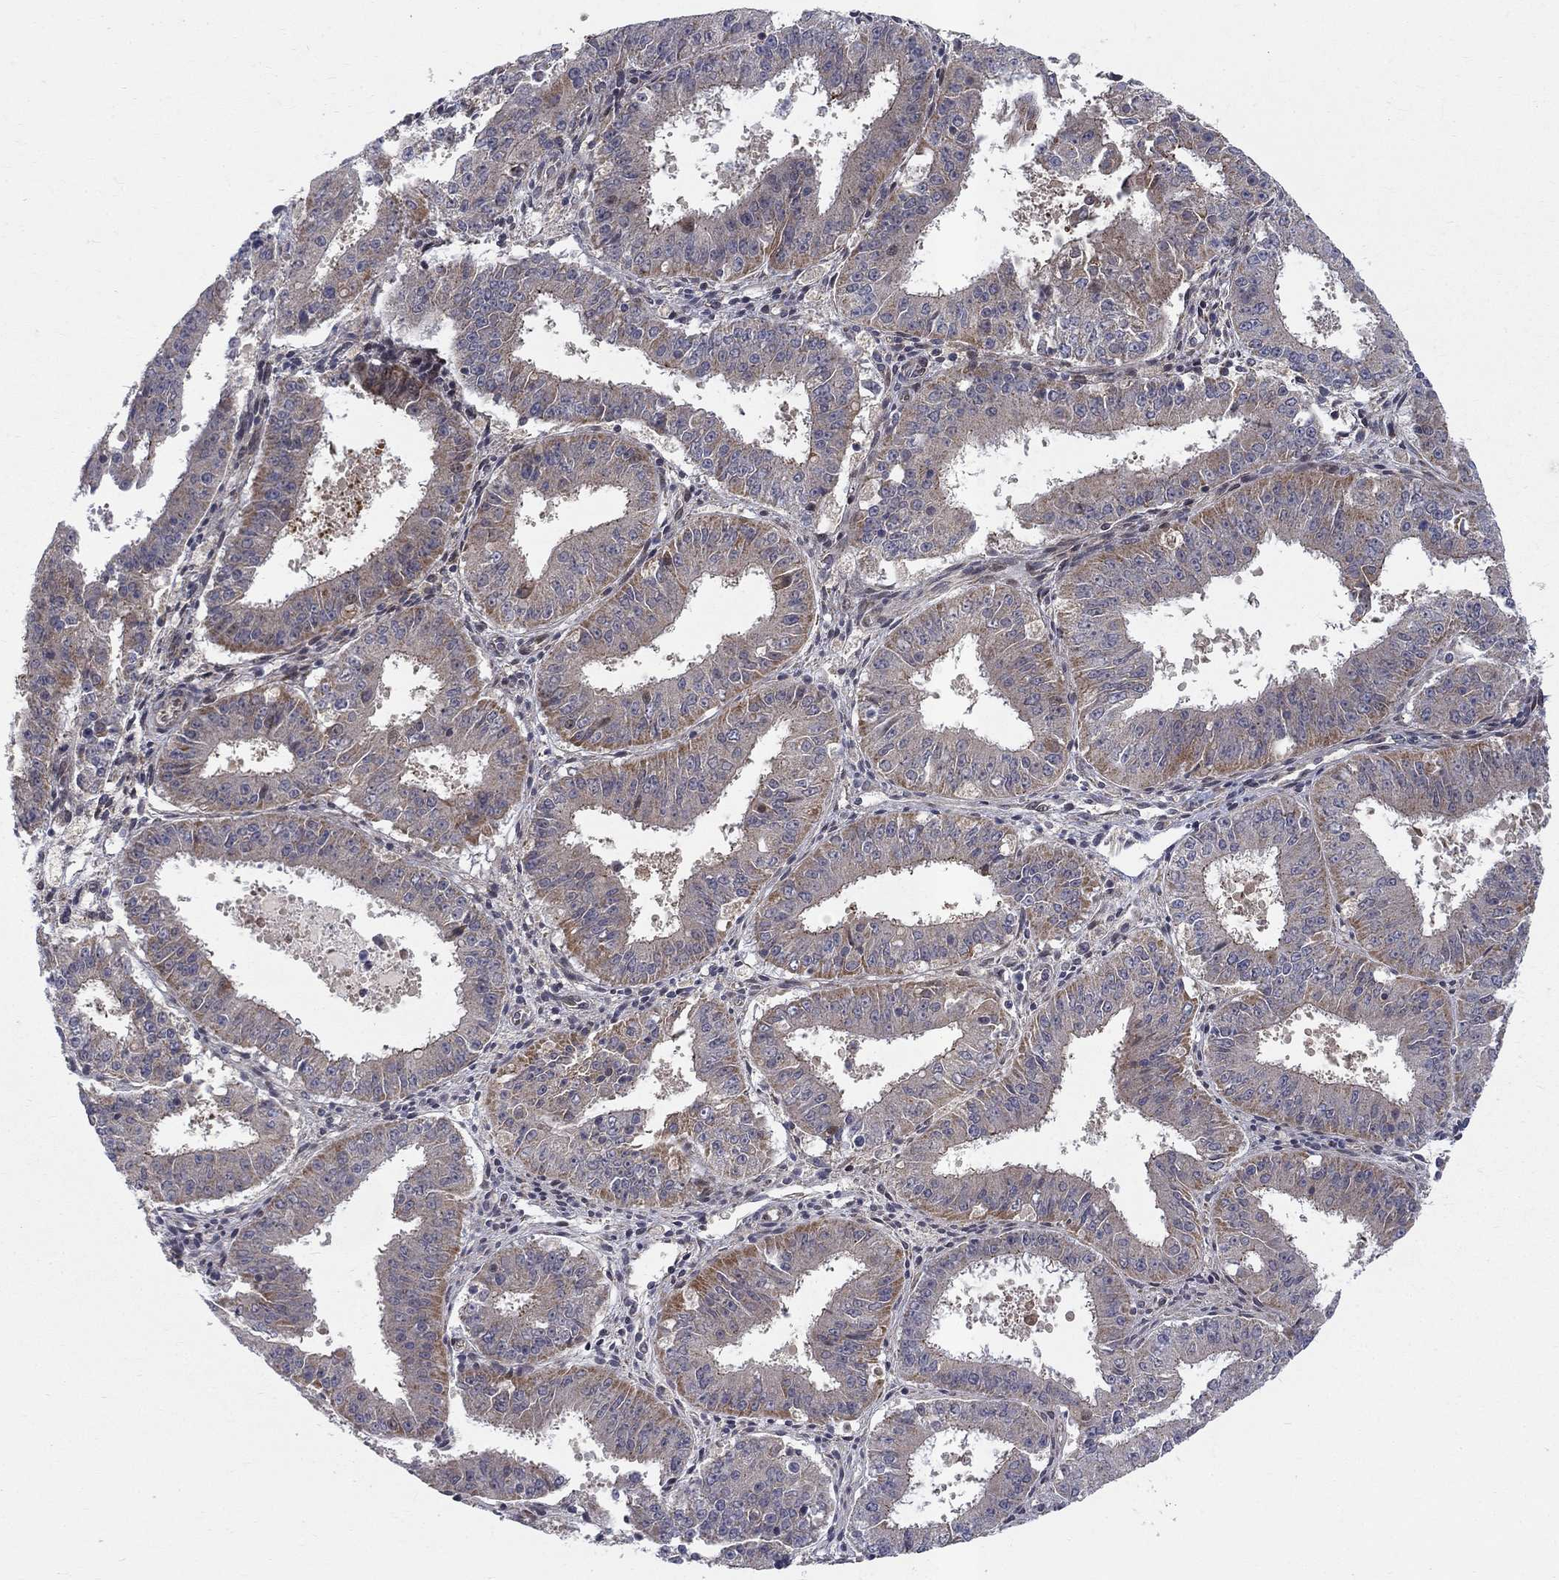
{"staining": {"intensity": "weak", "quantity": "25%-75%", "location": "cytoplasmic/membranous"}, "tissue": "ovarian cancer", "cell_type": "Tumor cells", "image_type": "cancer", "snomed": [{"axis": "morphology", "description": "Carcinoma, endometroid"}, {"axis": "topography", "description": "Ovary"}], "caption": "There is low levels of weak cytoplasmic/membranous expression in tumor cells of ovarian endometroid carcinoma, as demonstrated by immunohistochemical staining (brown color).", "gene": "WDR19", "patient": {"sex": "female", "age": 42}}